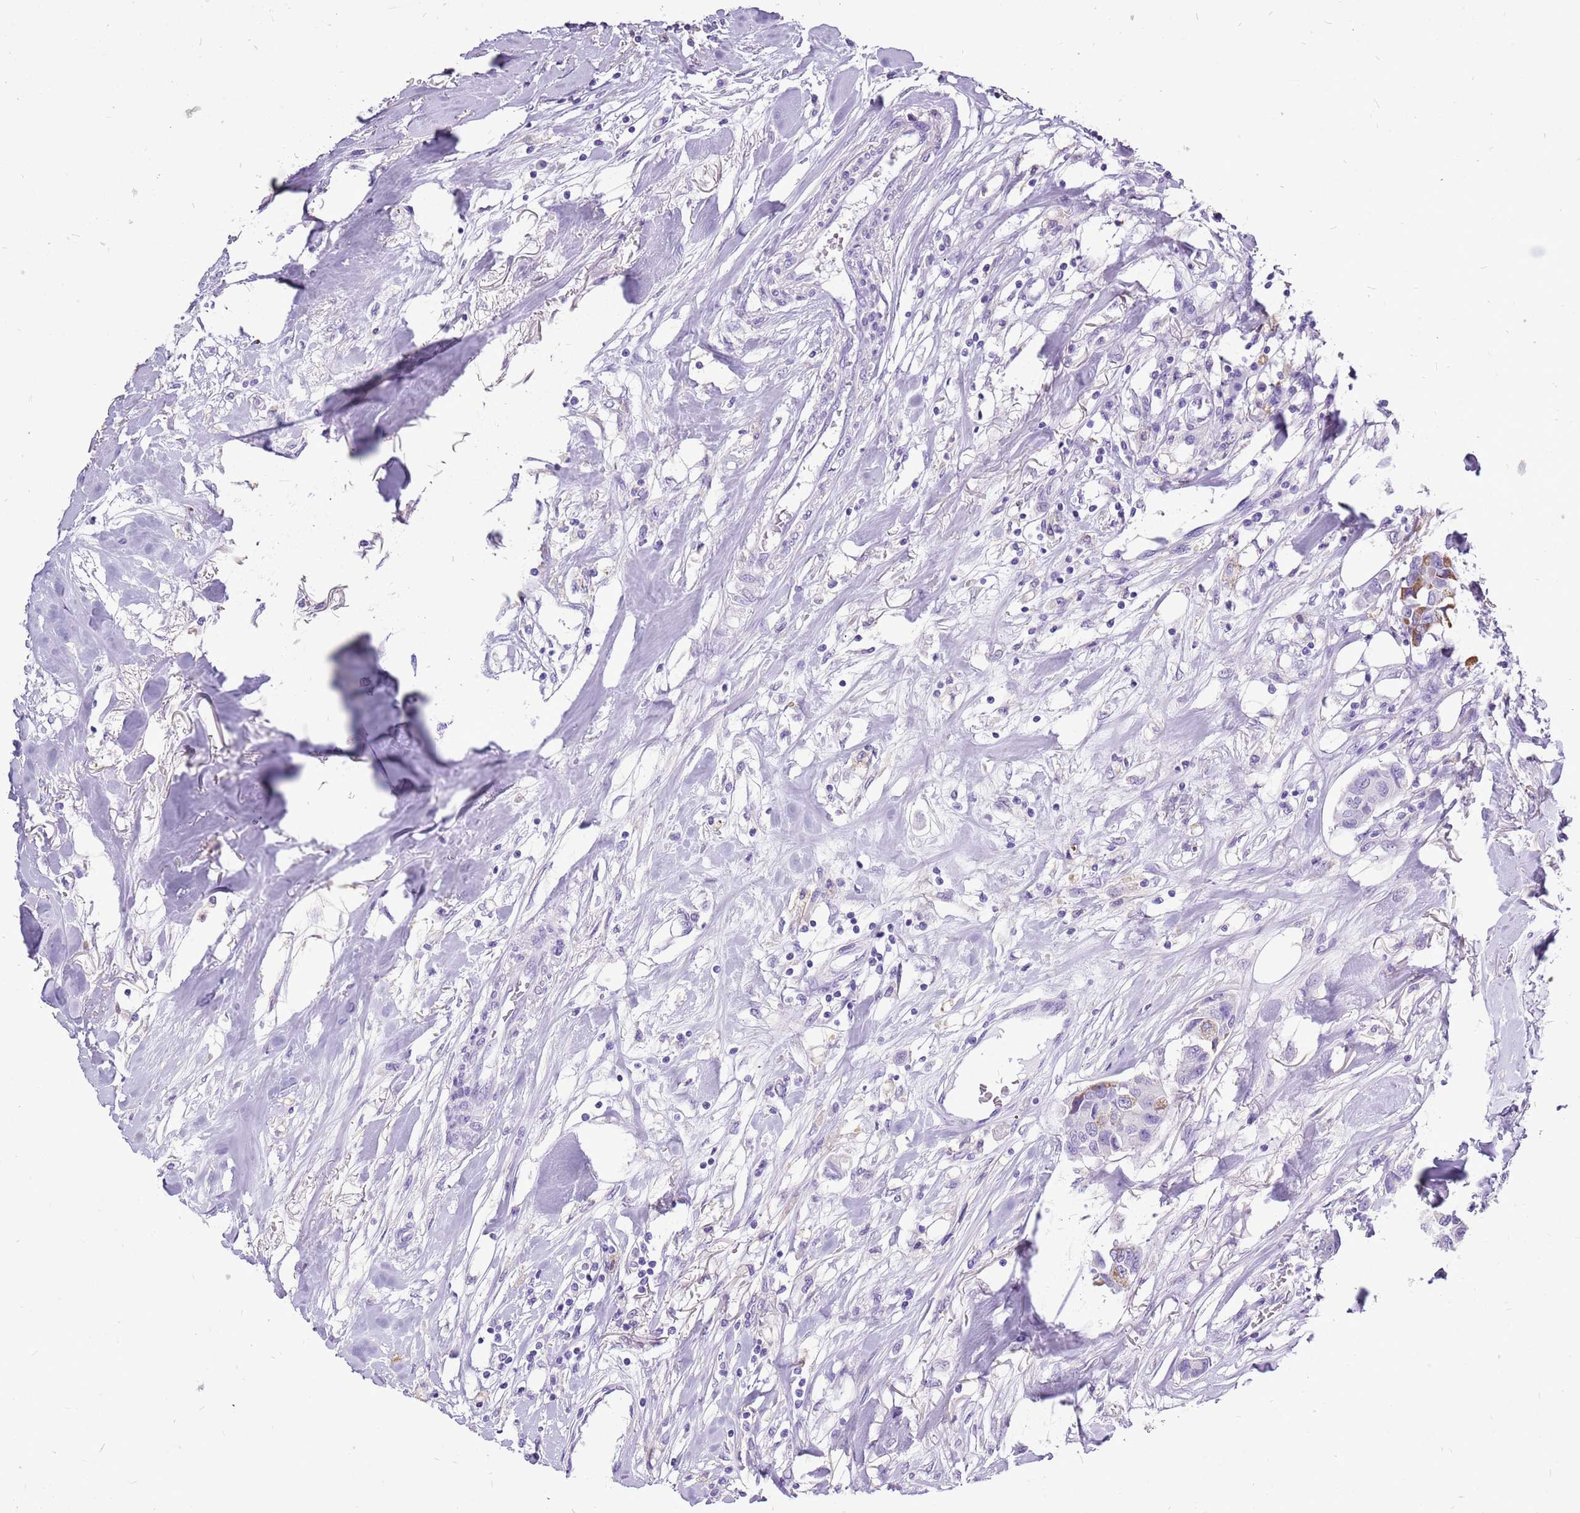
{"staining": {"intensity": "moderate", "quantity": "25%-75%", "location": "cytoplasmic/membranous"}, "tissue": "breast cancer", "cell_type": "Tumor cells", "image_type": "cancer", "snomed": [{"axis": "morphology", "description": "Duct carcinoma"}, {"axis": "topography", "description": "Breast"}], "caption": "The histopathology image exhibits a brown stain indicating the presence of a protein in the cytoplasmic/membranous of tumor cells in breast cancer (infiltrating ductal carcinoma).", "gene": "ACSS3", "patient": {"sex": "female", "age": 80}}